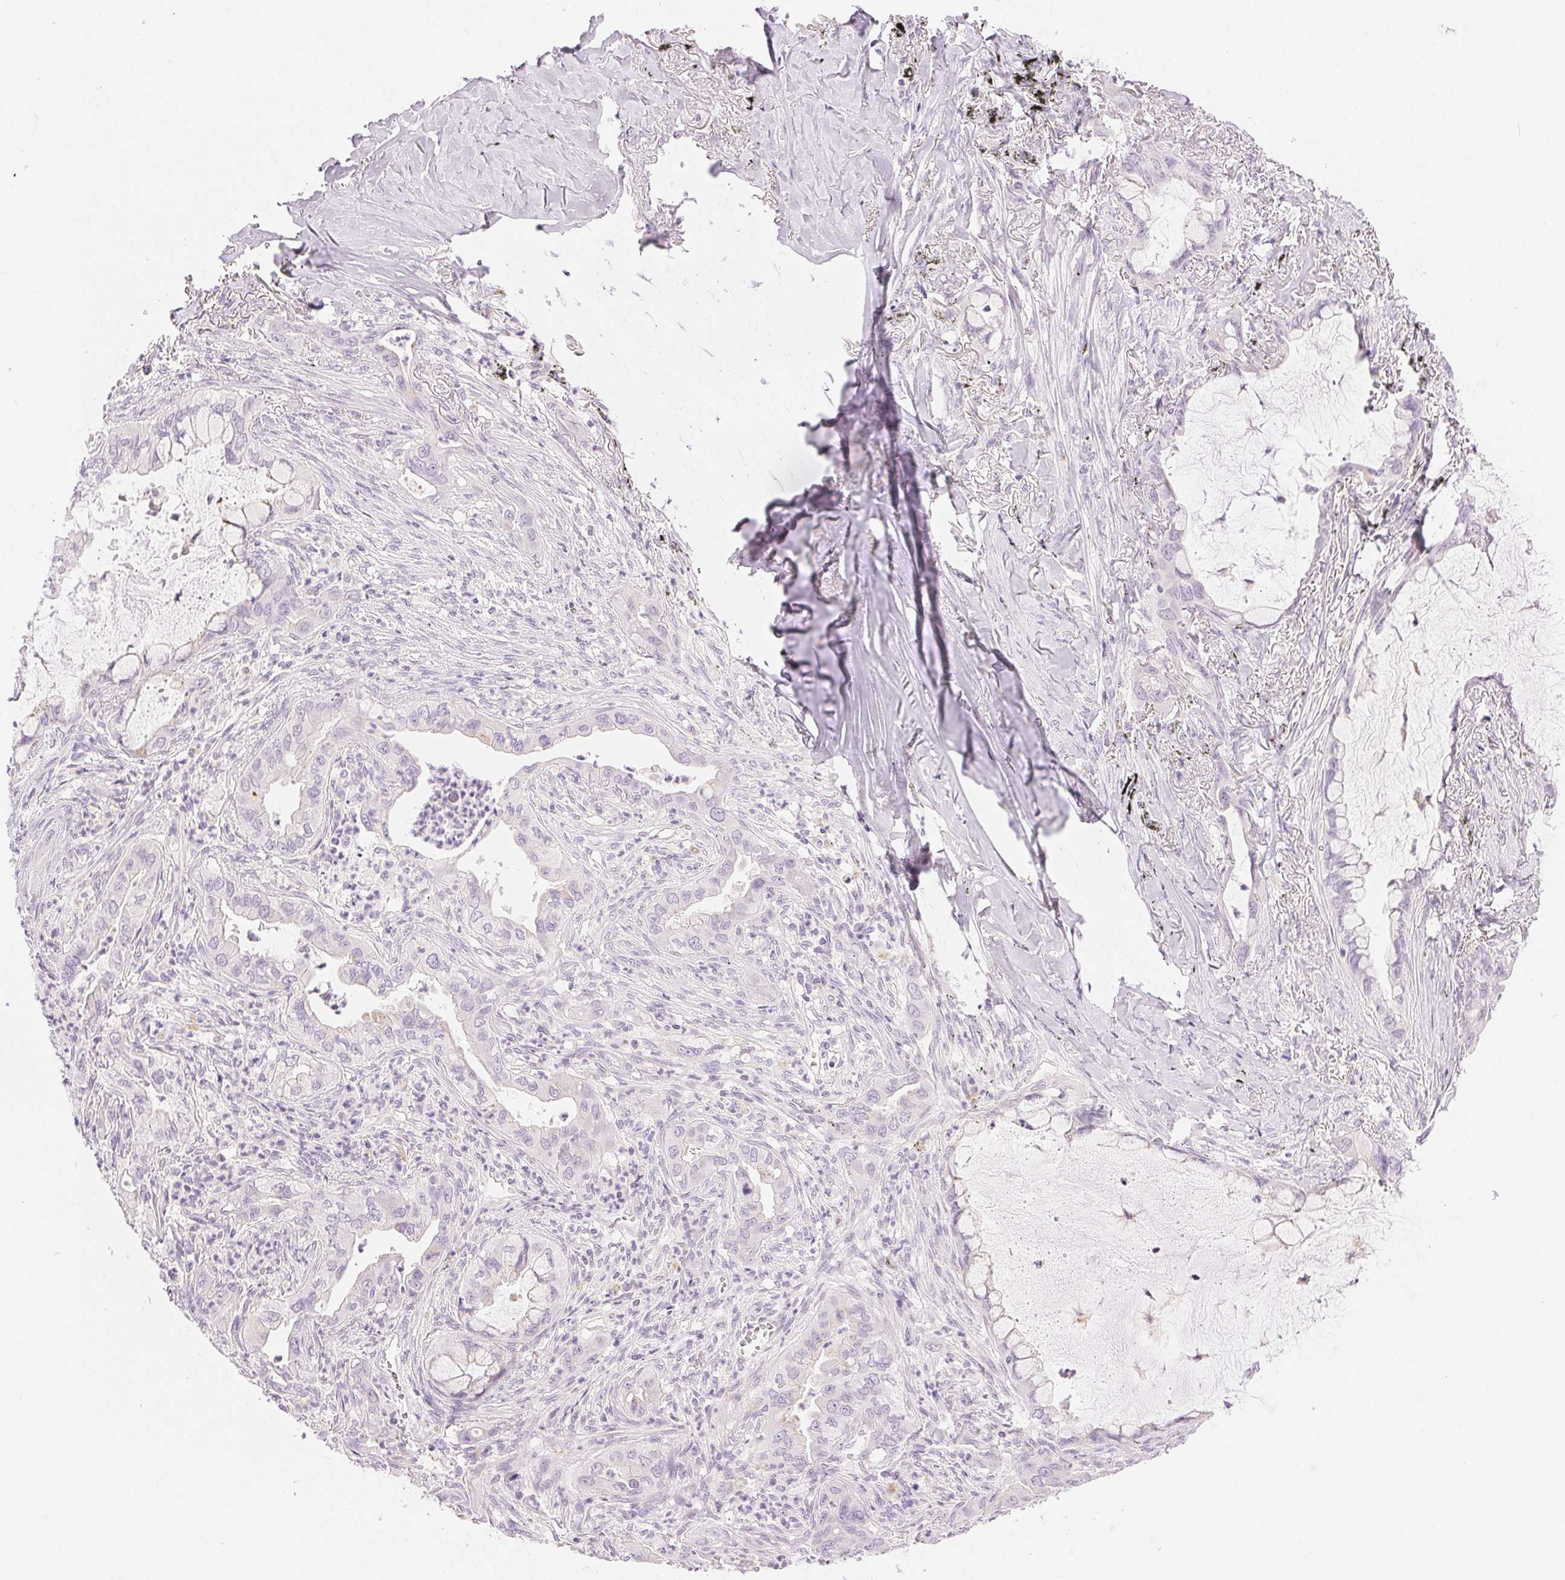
{"staining": {"intensity": "negative", "quantity": "none", "location": "none"}, "tissue": "lung cancer", "cell_type": "Tumor cells", "image_type": "cancer", "snomed": [{"axis": "morphology", "description": "Adenocarcinoma, NOS"}, {"axis": "topography", "description": "Lung"}], "caption": "An immunohistochemistry photomicrograph of adenocarcinoma (lung) is shown. There is no staining in tumor cells of adenocarcinoma (lung).", "gene": "SLC5A2", "patient": {"sex": "male", "age": 65}}